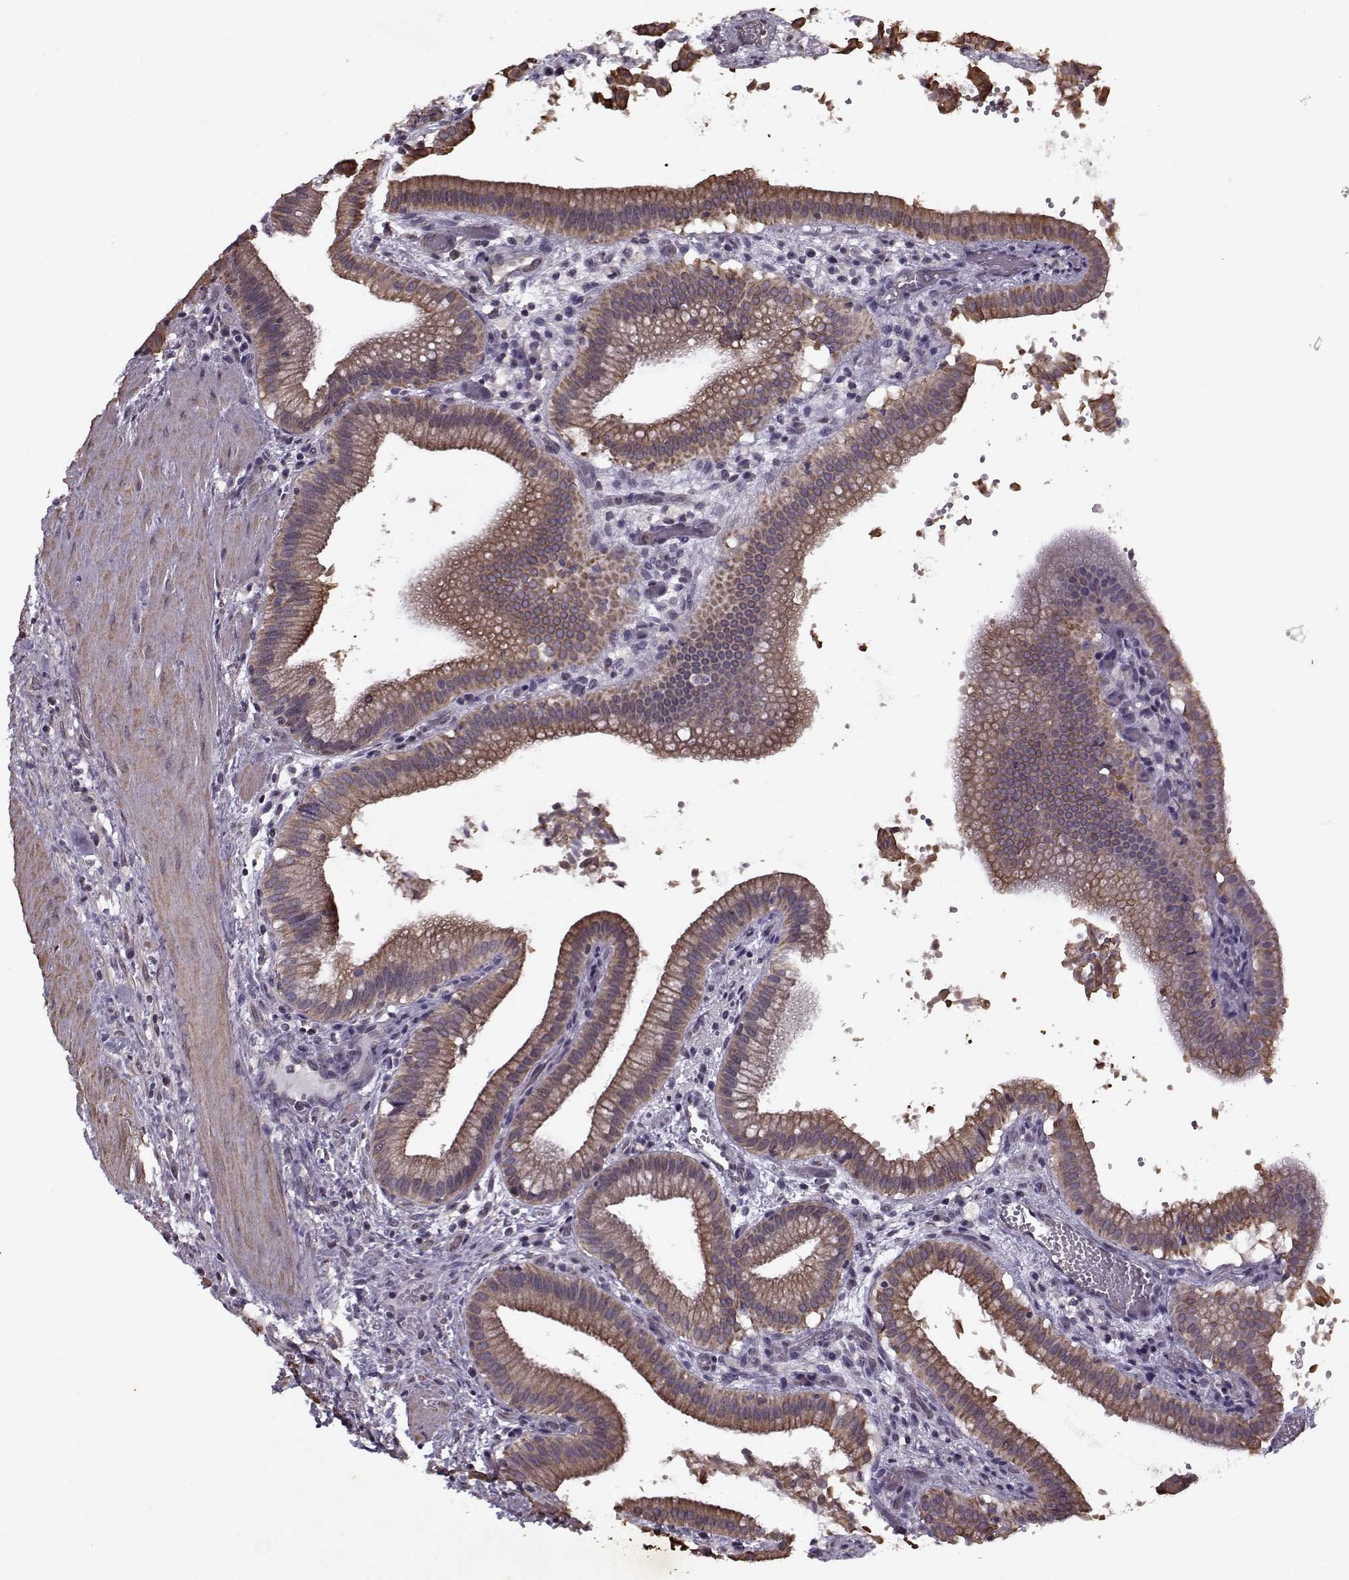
{"staining": {"intensity": "strong", "quantity": ">75%", "location": "cytoplasmic/membranous"}, "tissue": "gallbladder", "cell_type": "Glandular cells", "image_type": "normal", "snomed": [{"axis": "morphology", "description": "Normal tissue, NOS"}, {"axis": "topography", "description": "Gallbladder"}], "caption": "This micrograph shows immunohistochemistry staining of benign gallbladder, with high strong cytoplasmic/membranous expression in about >75% of glandular cells.", "gene": "KRT9", "patient": {"sex": "male", "age": 42}}